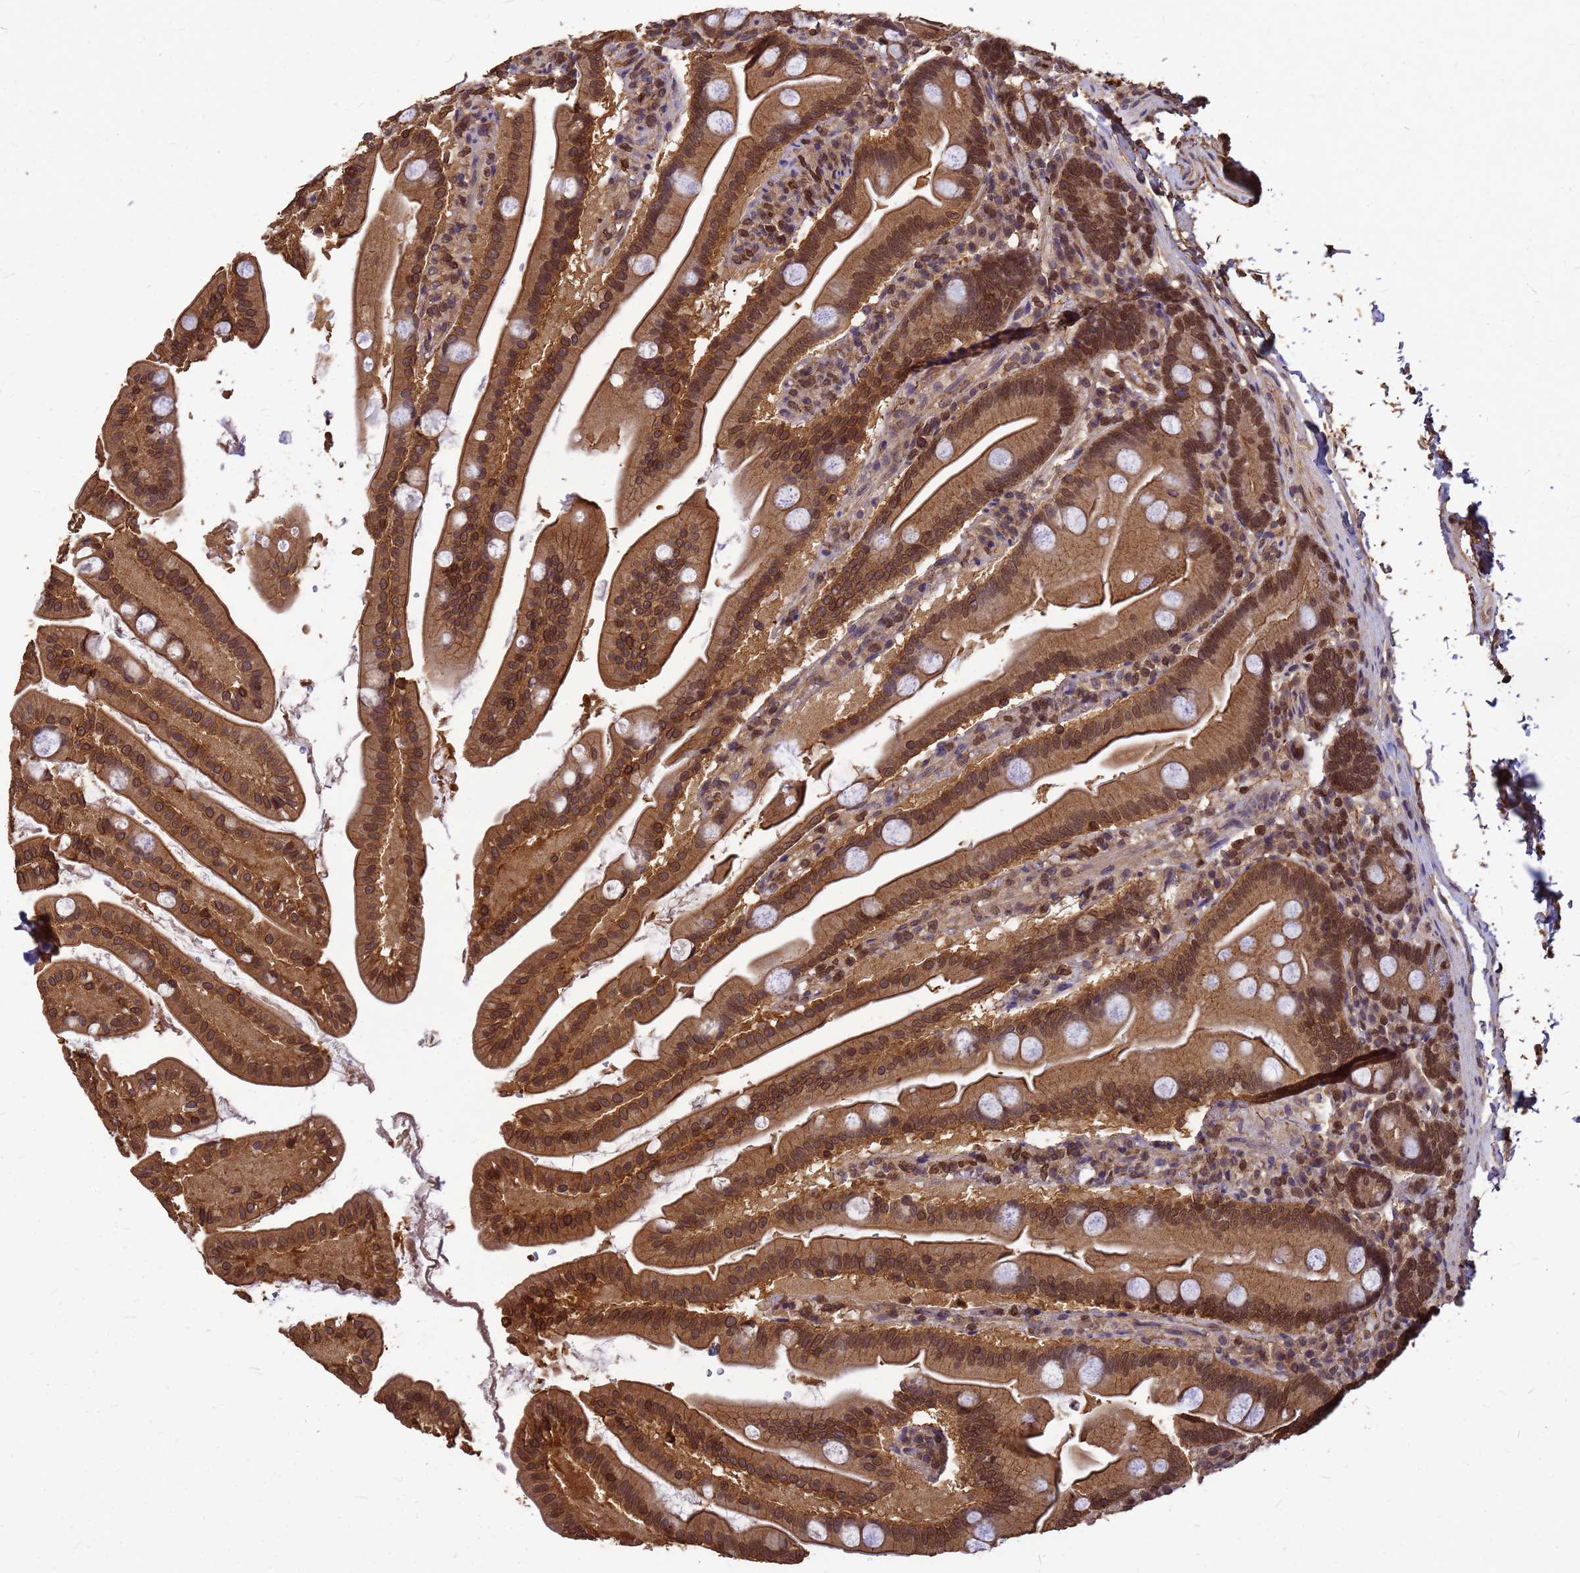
{"staining": {"intensity": "strong", "quantity": ">75%", "location": "cytoplasmic/membranous,nuclear"}, "tissue": "small intestine", "cell_type": "Glandular cells", "image_type": "normal", "snomed": [{"axis": "morphology", "description": "Normal tissue, NOS"}, {"axis": "topography", "description": "Small intestine"}], "caption": "The image demonstrates staining of benign small intestine, revealing strong cytoplasmic/membranous,nuclear protein positivity (brown color) within glandular cells.", "gene": "C1orf35", "patient": {"sex": "female", "age": 68}}